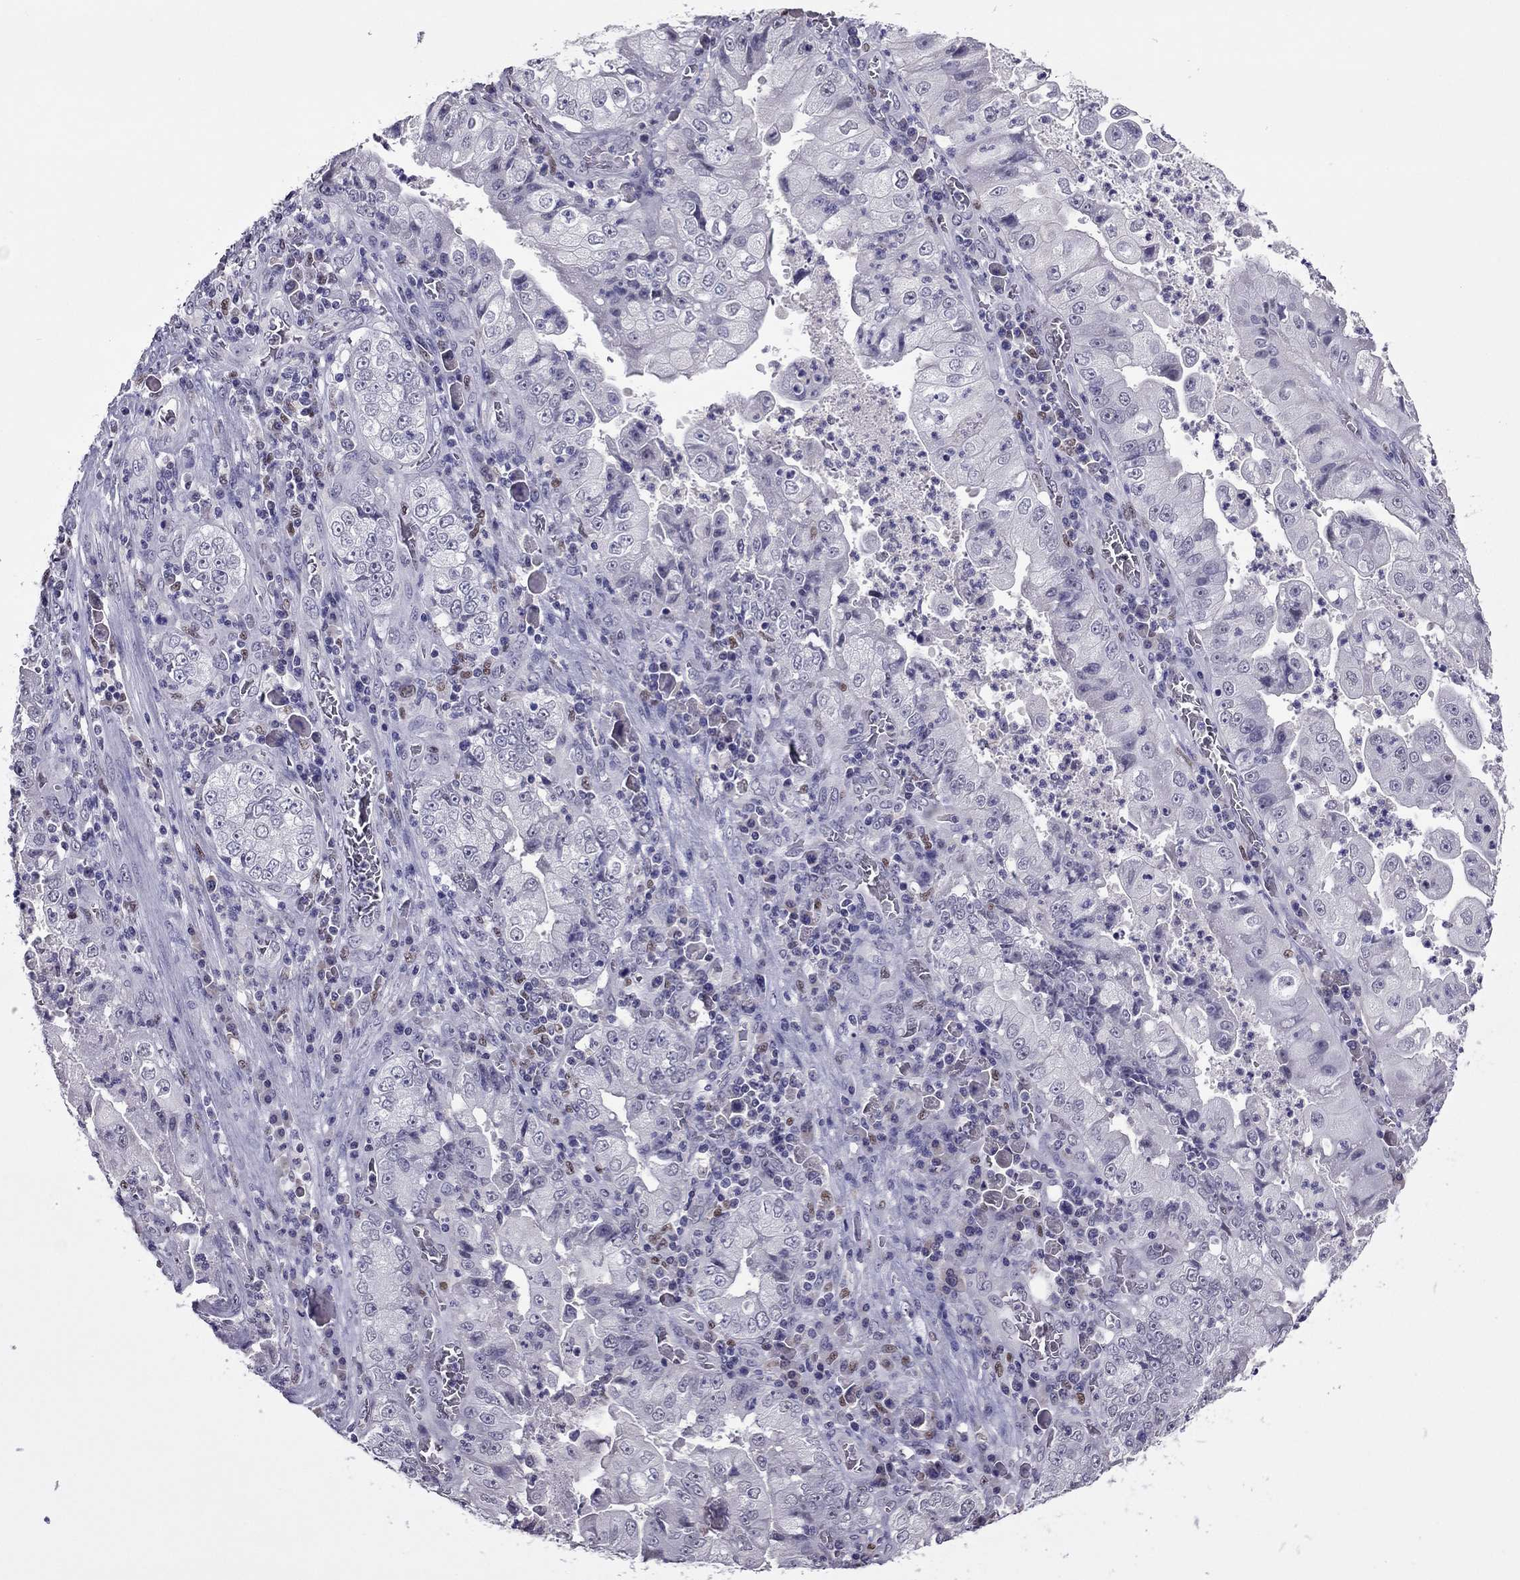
{"staining": {"intensity": "negative", "quantity": "none", "location": "none"}, "tissue": "stomach cancer", "cell_type": "Tumor cells", "image_type": "cancer", "snomed": [{"axis": "morphology", "description": "Adenocarcinoma, NOS"}, {"axis": "topography", "description": "Stomach"}], "caption": "The photomicrograph shows no staining of tumor cells in stomach cancer (adenocarcinoma).", "gene": "SPINT3", "patient": {"sex": "male", "age": 76}}